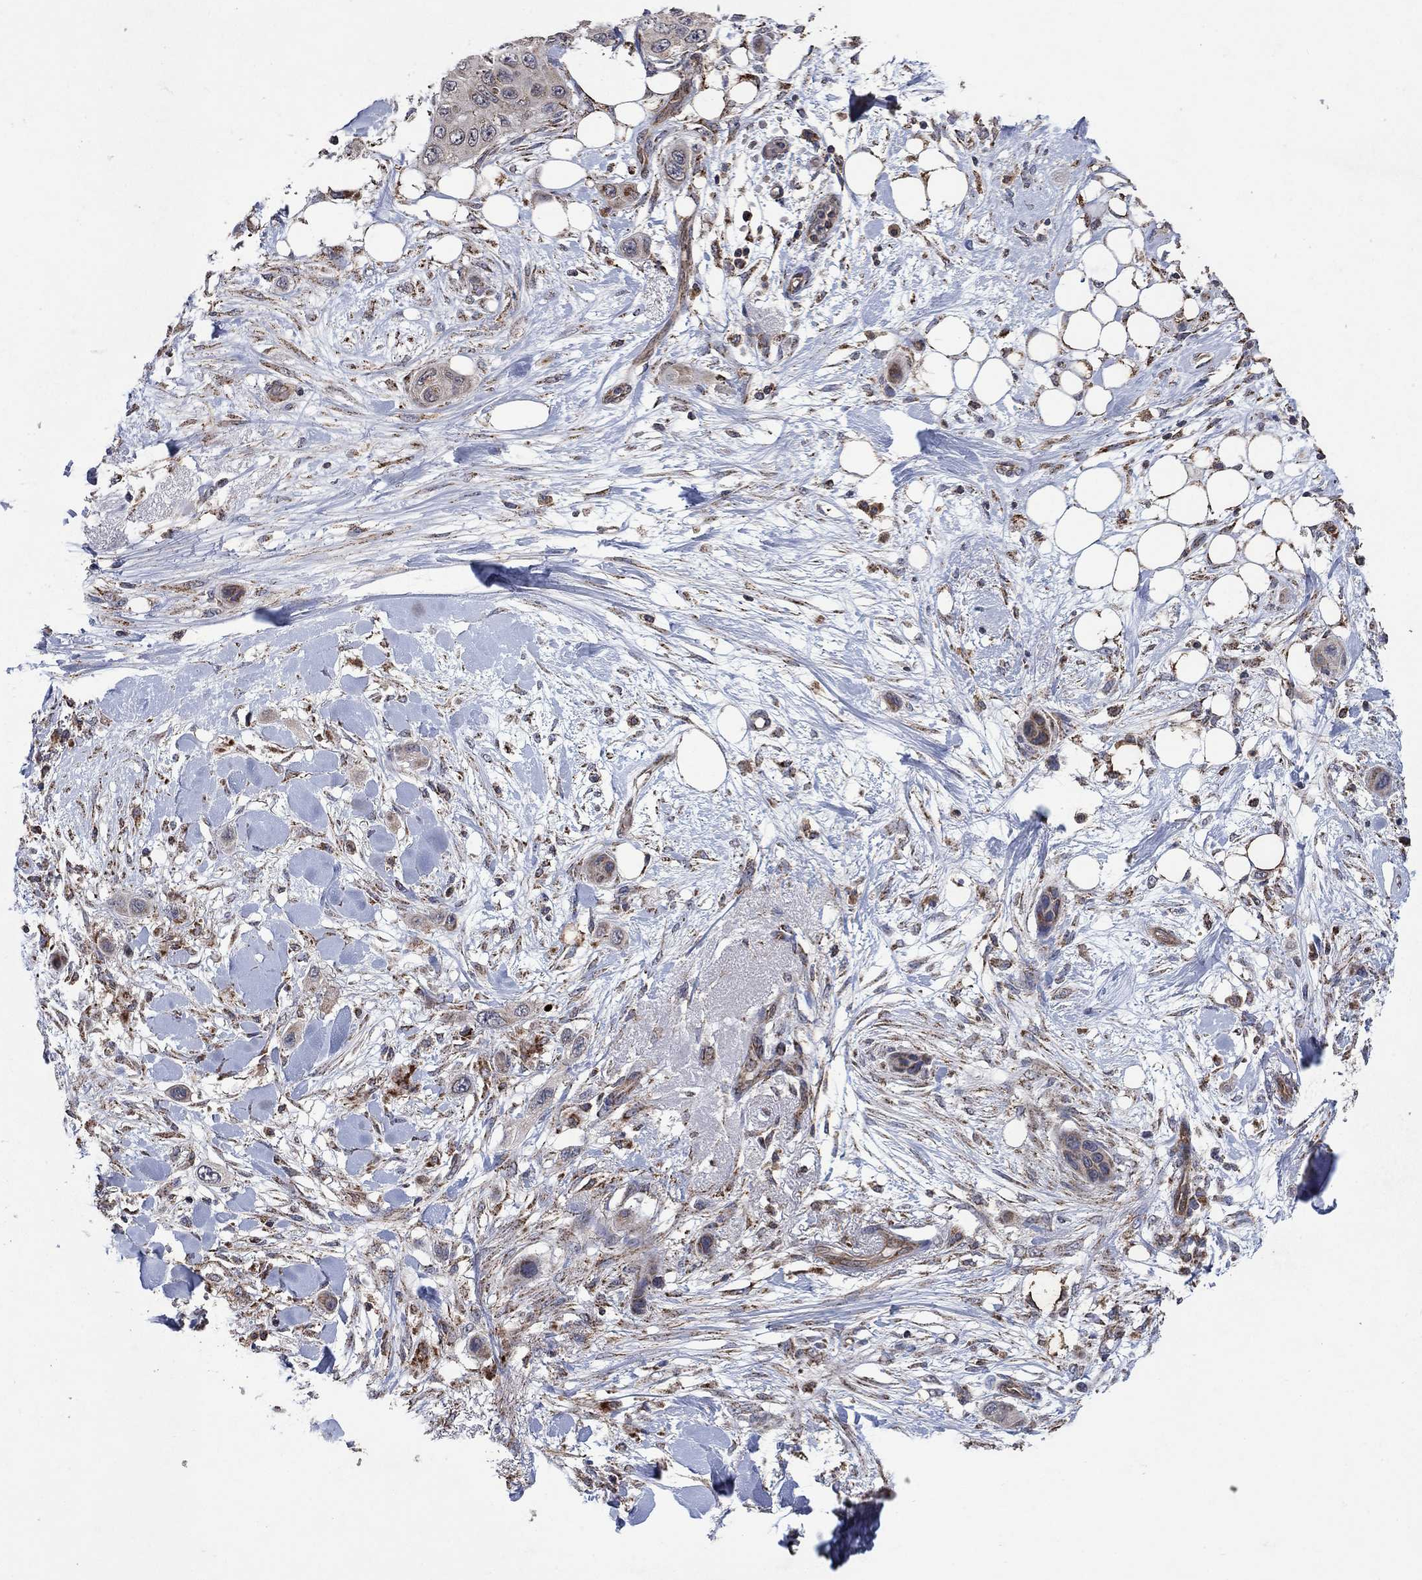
{"staining": {"intensity": "weak", "quantity": "25%-75%", "location": "cytoplasmic/membranous"}, "tissue": "skin cancer", "cell_type": "Tumor cells", "image_type": "cancer", "snomed": [{"axis": "morphology", "description": "Squamous cell carcinoma, NOS"}, {"axis": "topography", "description": "Skin"}], "caption": "Approximately 25%-75% of tumor cells in human skin cancer (squamous cell carcinoma) exhibit weak cytoplasmic/membranous protein staining as visualized by brown immunohistochemical staining.", "gene": "DPH1", "patient": {"sex": "male", "age": 79}}